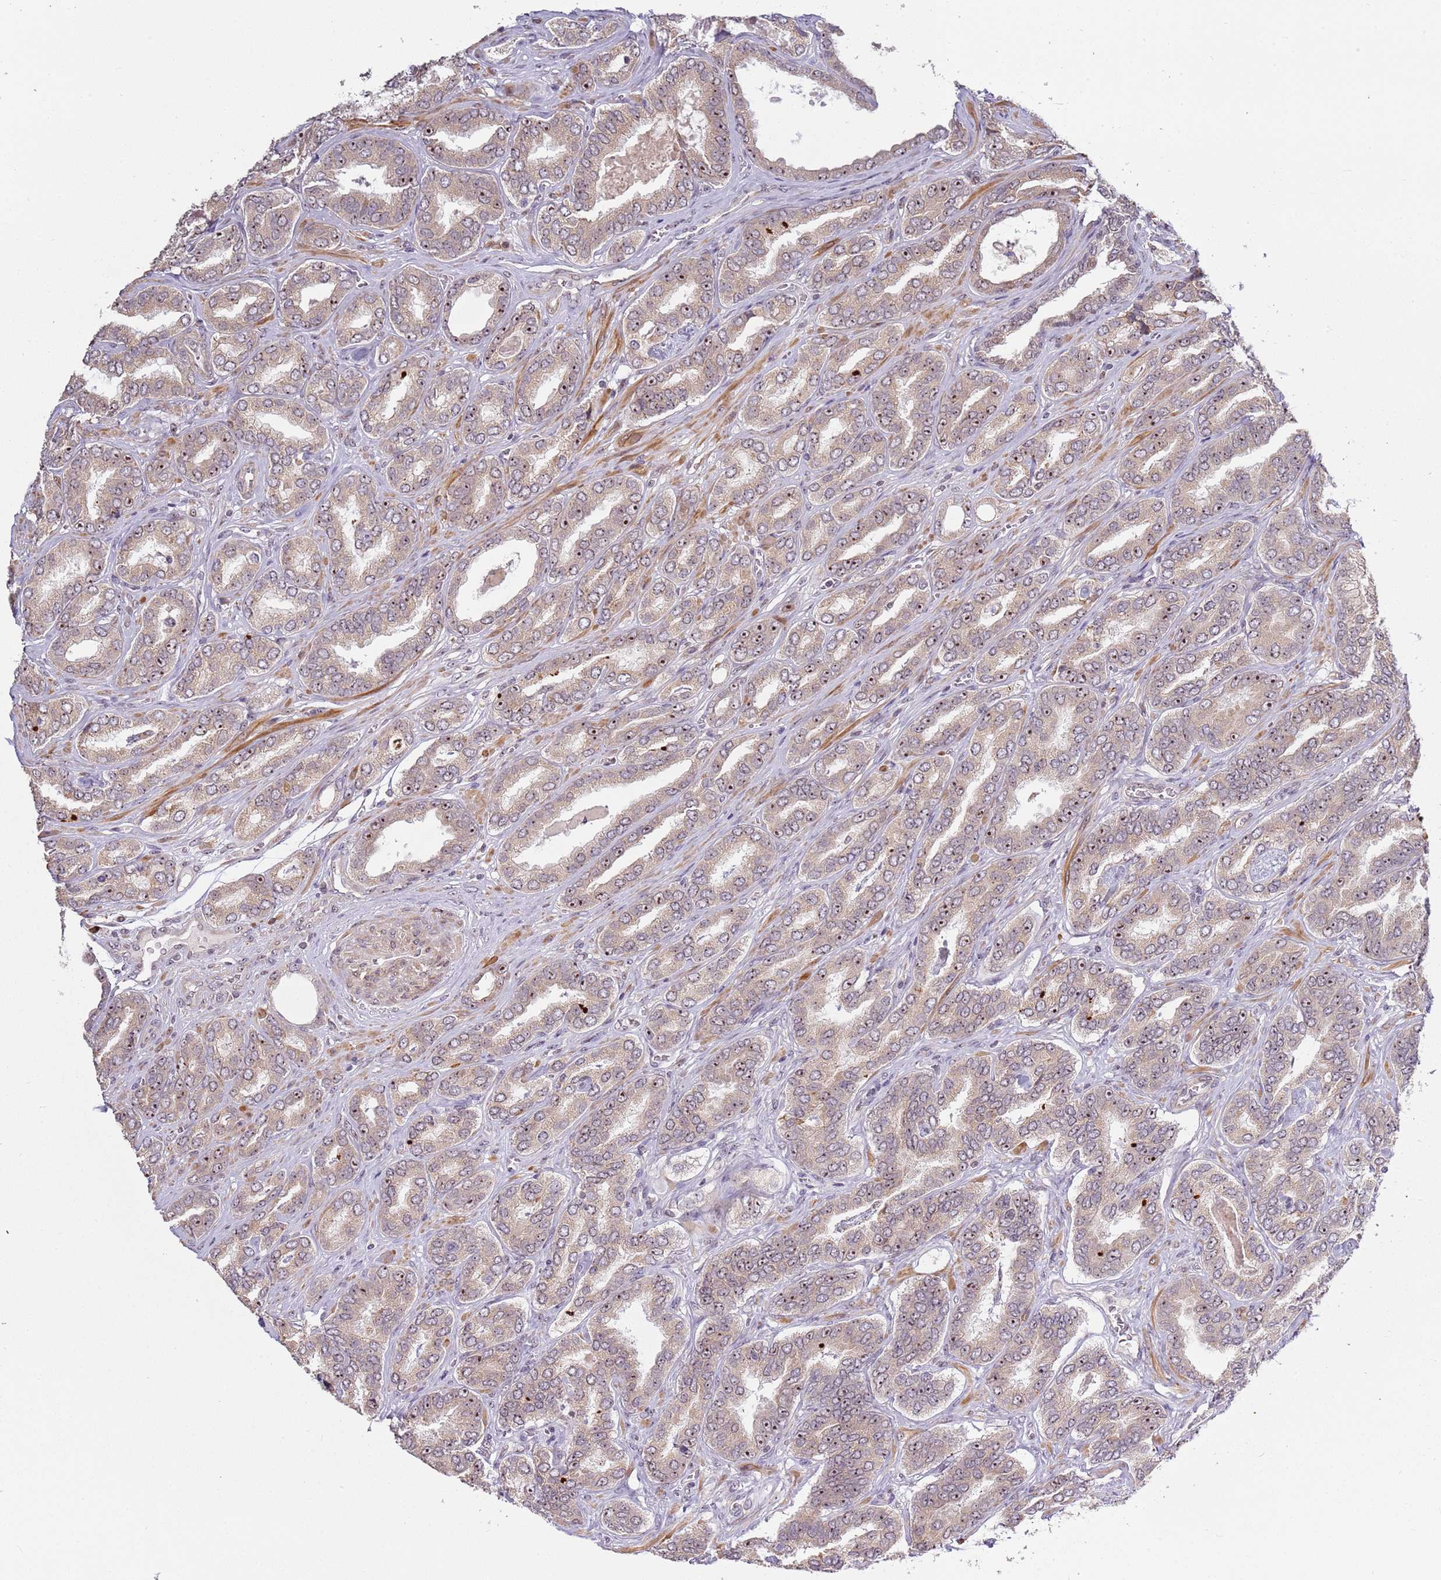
{"staining": {"intensity": "moderate", "quantity": ">75%", "location": "cytoplasmic/membranous,nuclear"}, "tissue": "prostate cancer", "cell_type": "Tumor cells", "image_type": "cancer", "snomed": [{"axis": "morphology", "description": "Adenocarcinoma, High grade"}, {"axis": "topography", "description": "Prostate"}], "caption": "An immunohistochemistry (IHC) image of tumor tissue is shown. Protein staining in brown labels moderate cytoplasmic/membranous and nuclear positivity in high-grade adenocarcinoma (prostate) within tumor cells. Using DAB (3,3'-diaminobenzidine) (brown) and hematoxylin (blue) stains, captured at high magnification using brightfield microscopy.", "gene": "UCMA", "patient": {"sex": "male", "age": 72}}